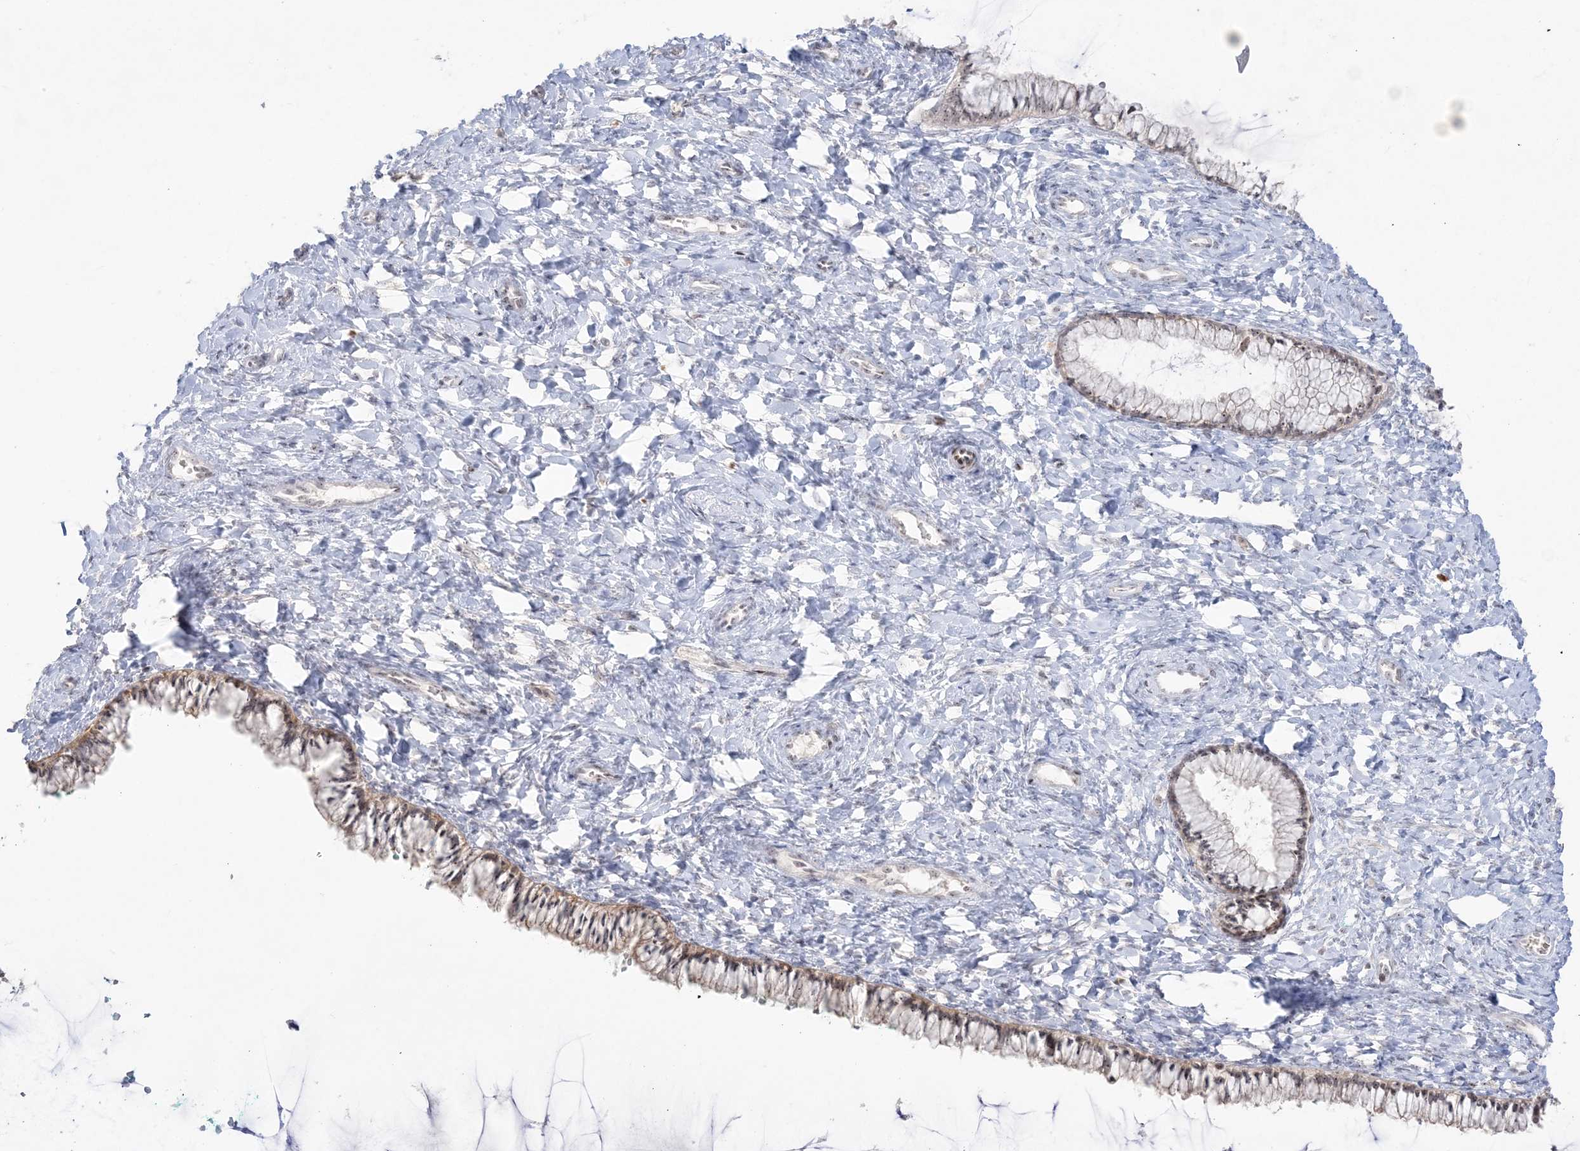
{"staining": {"intensity": "weak", "quantity": "25%-75%", "location": "cytoplasmic/membranous,nuclear"}, "tissue": "cervix", "cell_type": "Glandular cells", "image_type": "normal", "snomed": [{"axis": "morphology", "description": "Normal tissue, NOS"}, {"axis": "morphology", "description": "Adenocarcinoma, NOS"}, {"axis": "topography", "description": "Cervix"}], "caption": "The photomicrograph displays staining of normal cervix, revealing weak cytoplasmic/membranous,nuclear protein expression (brown color) within glandular cells.", "gene": "SH3BP4", "patient": {"sex": "female", "age": 29}}